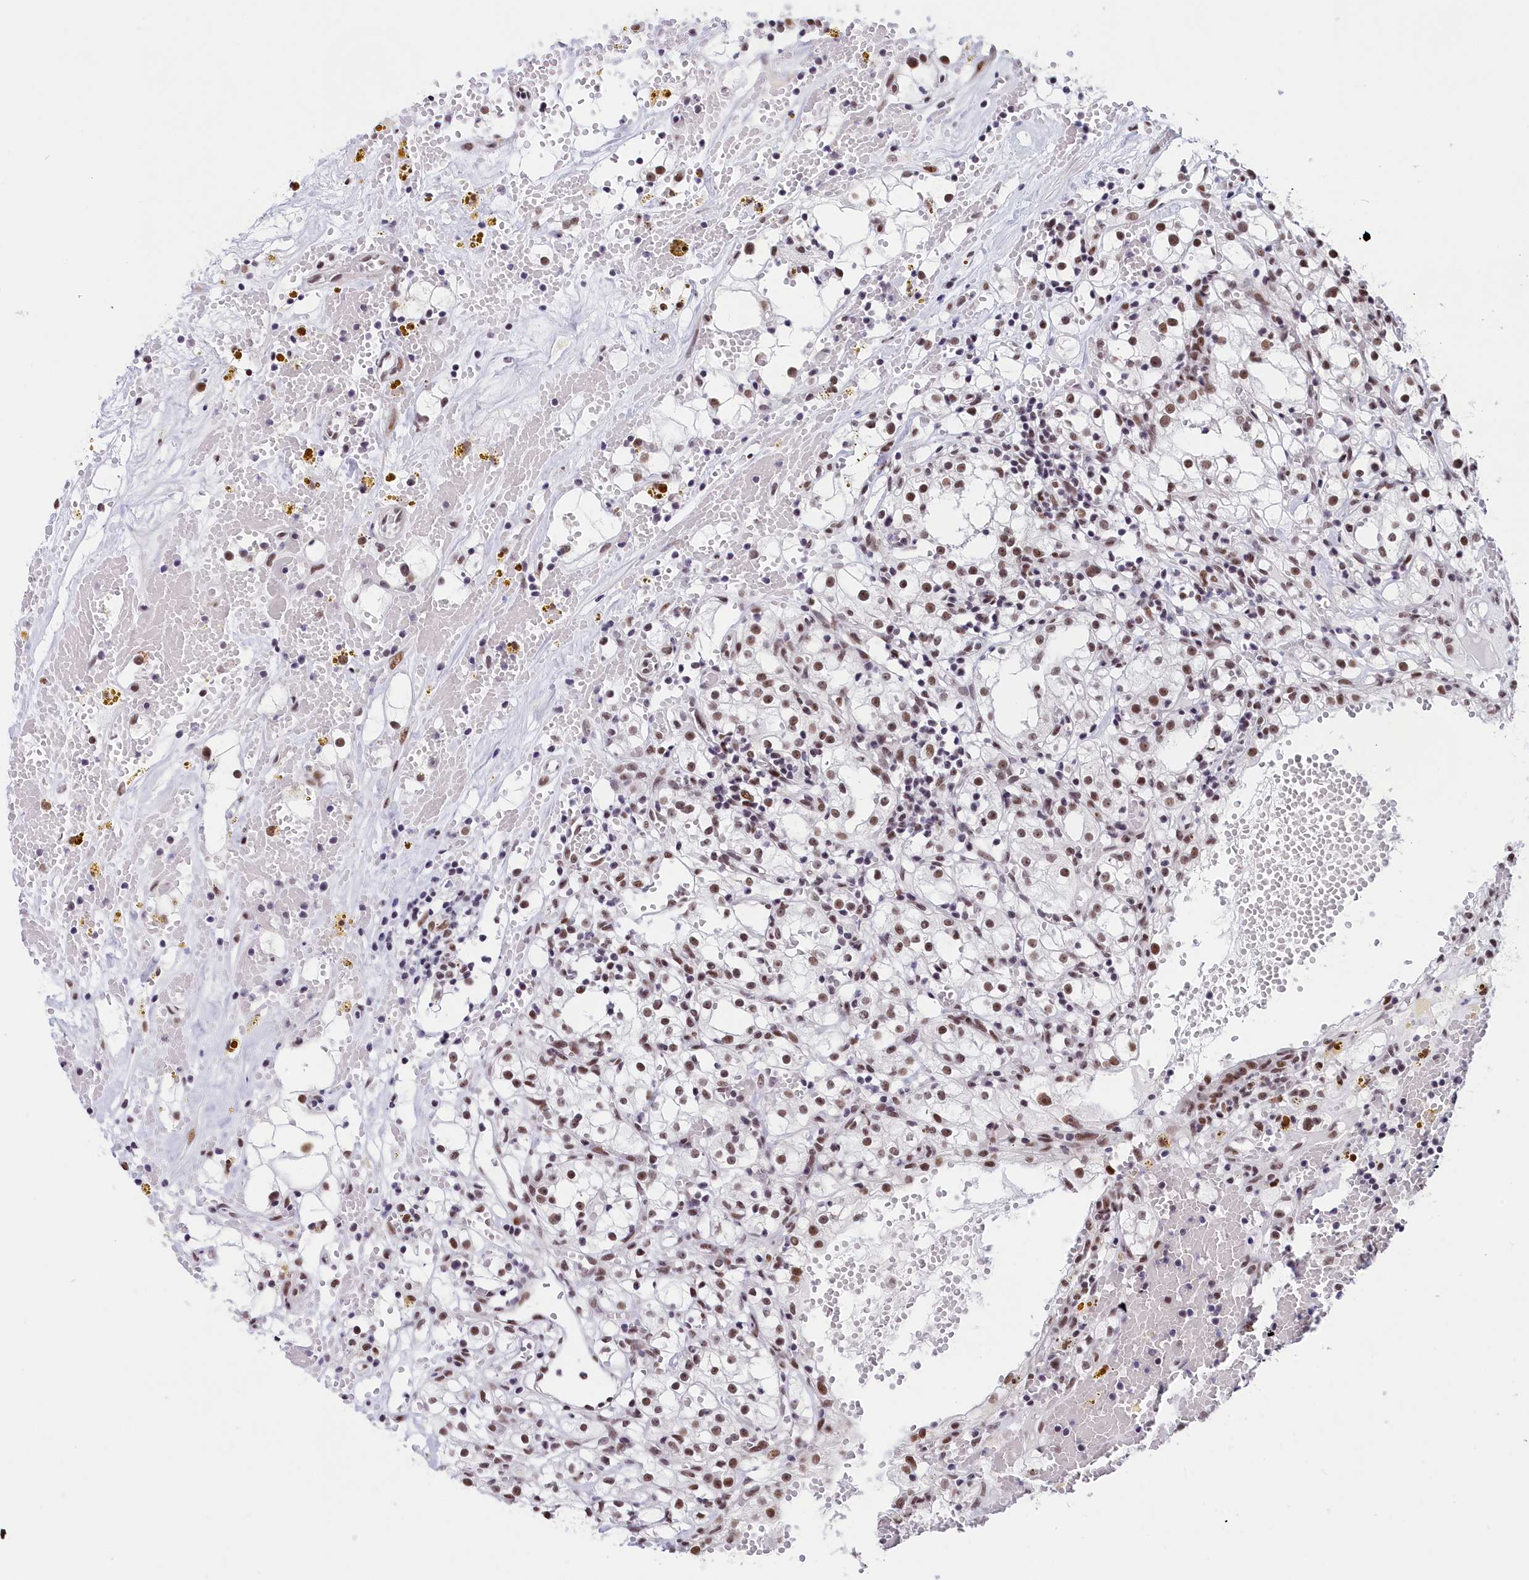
{"staining": {"intensity": "moderate", "quantity": ">75%", "location": "nuclear"}, "tissue": "renal cancer", "cell_type": "Tumor cells", "image_type": "cancer", "snomed": [{"axis": "morphology", "description": "Adenocarcinoma, NOS"}, {"axis": "topography", "description": "Kidney"}], "caption": "Immunohistochemical staining of adenocarcinoma (renal) shows moderate nuclear protein expression in about >75% of tumor cells.", "gene": "SNRNP70", "patient": {"sex": "male", "age": 56}}